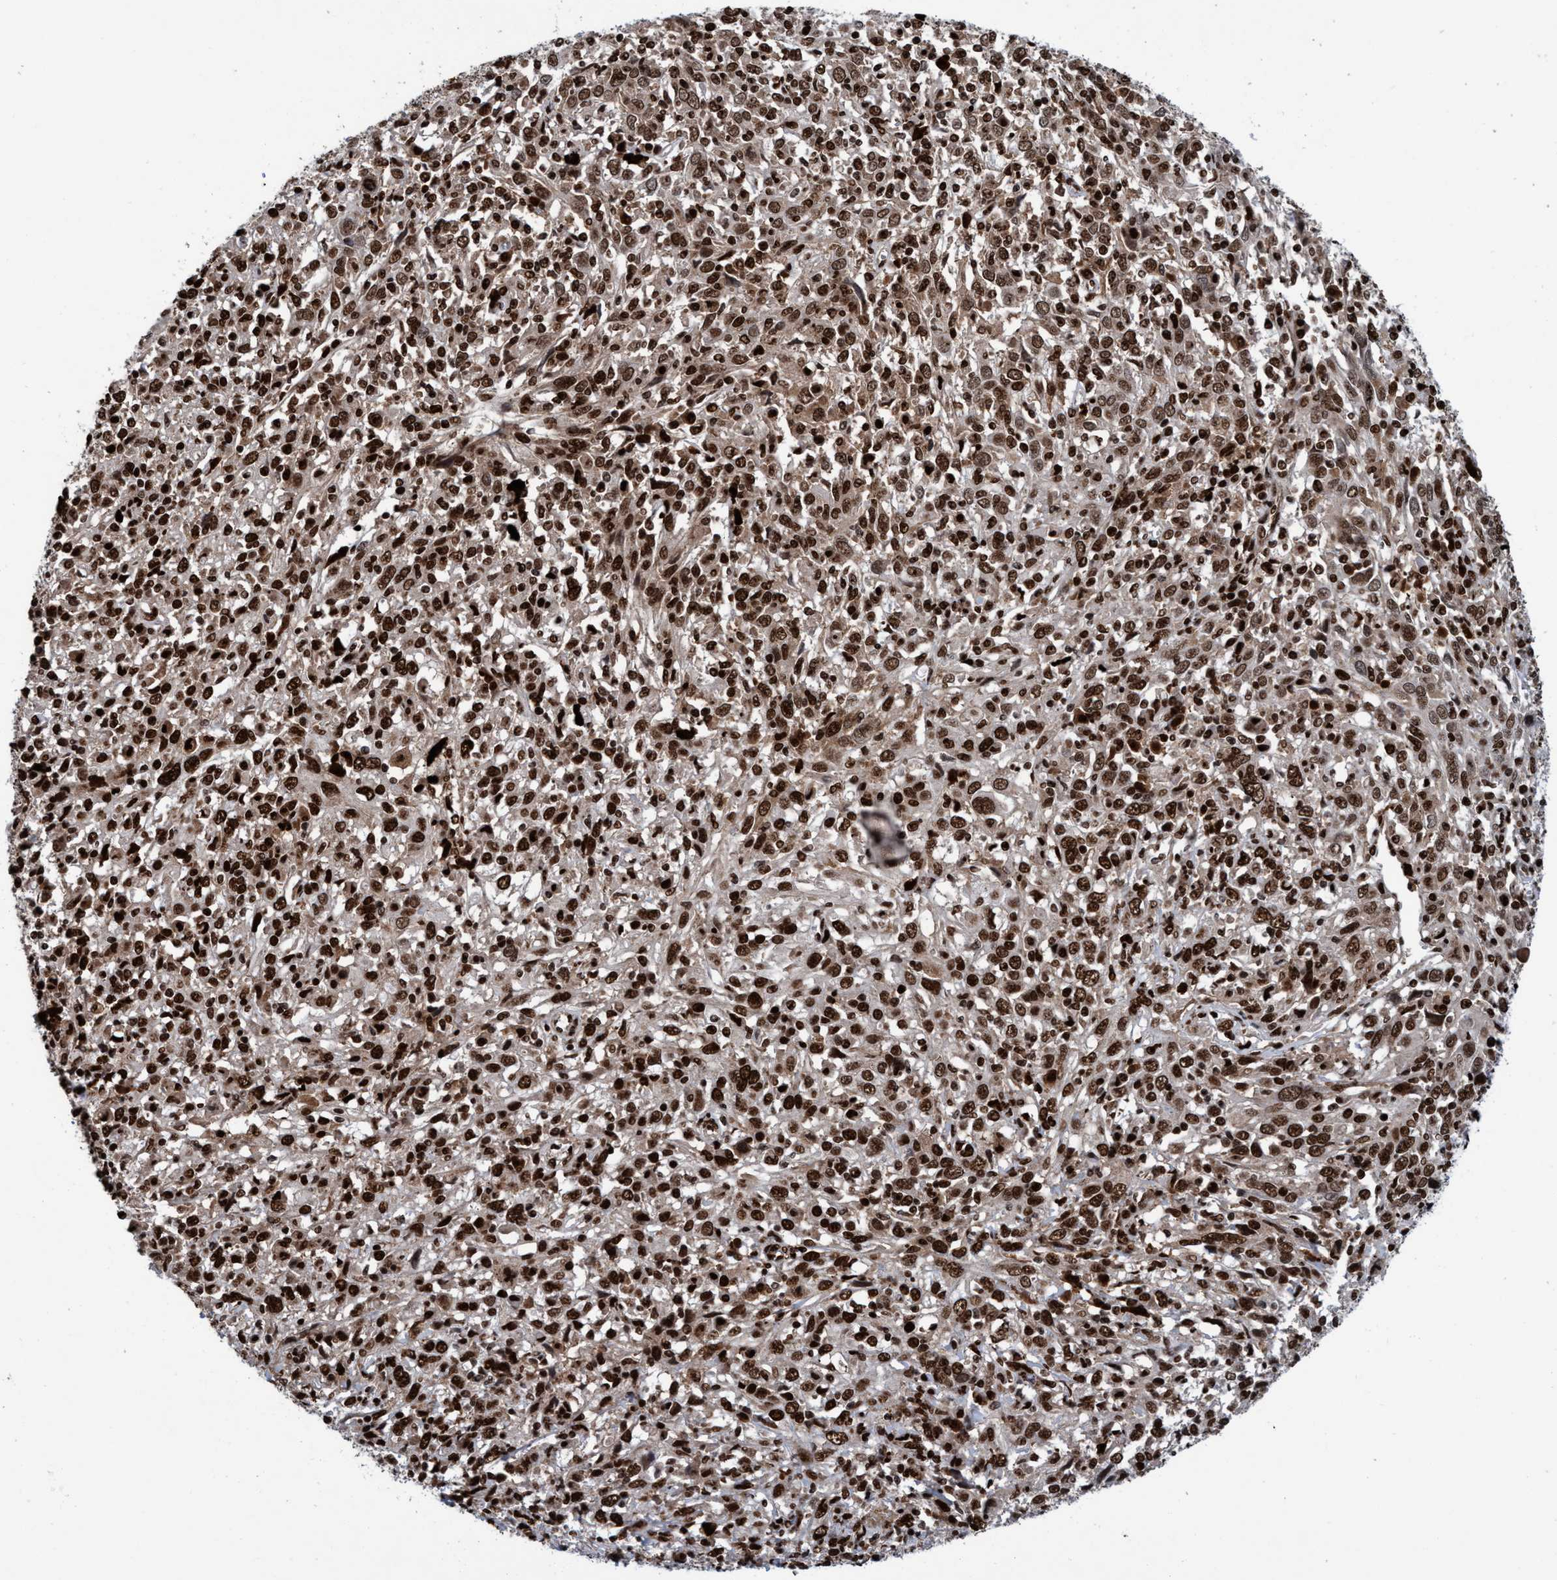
{"staining": {"intensity": "strong", "quantity": ">75%", "location": "nuclear"}, "tissue": "cervical cancer", "cell_type": "Tumor cells", "image_type": "cancer", "snomed": [{"axis": "morphology", "description": "Squamous cell carcinoma, NOS"}, {"axis": "topography", "description": "Cervix"}], "caption": "Immunohistochemical staining of cervical cancer (squamous cell carcinoma) displays strong nuclear protein staining in approximately >75% of tumor cells.", "gene": "TOPBP1", "patient": {"sex": "female", "age": 46}}